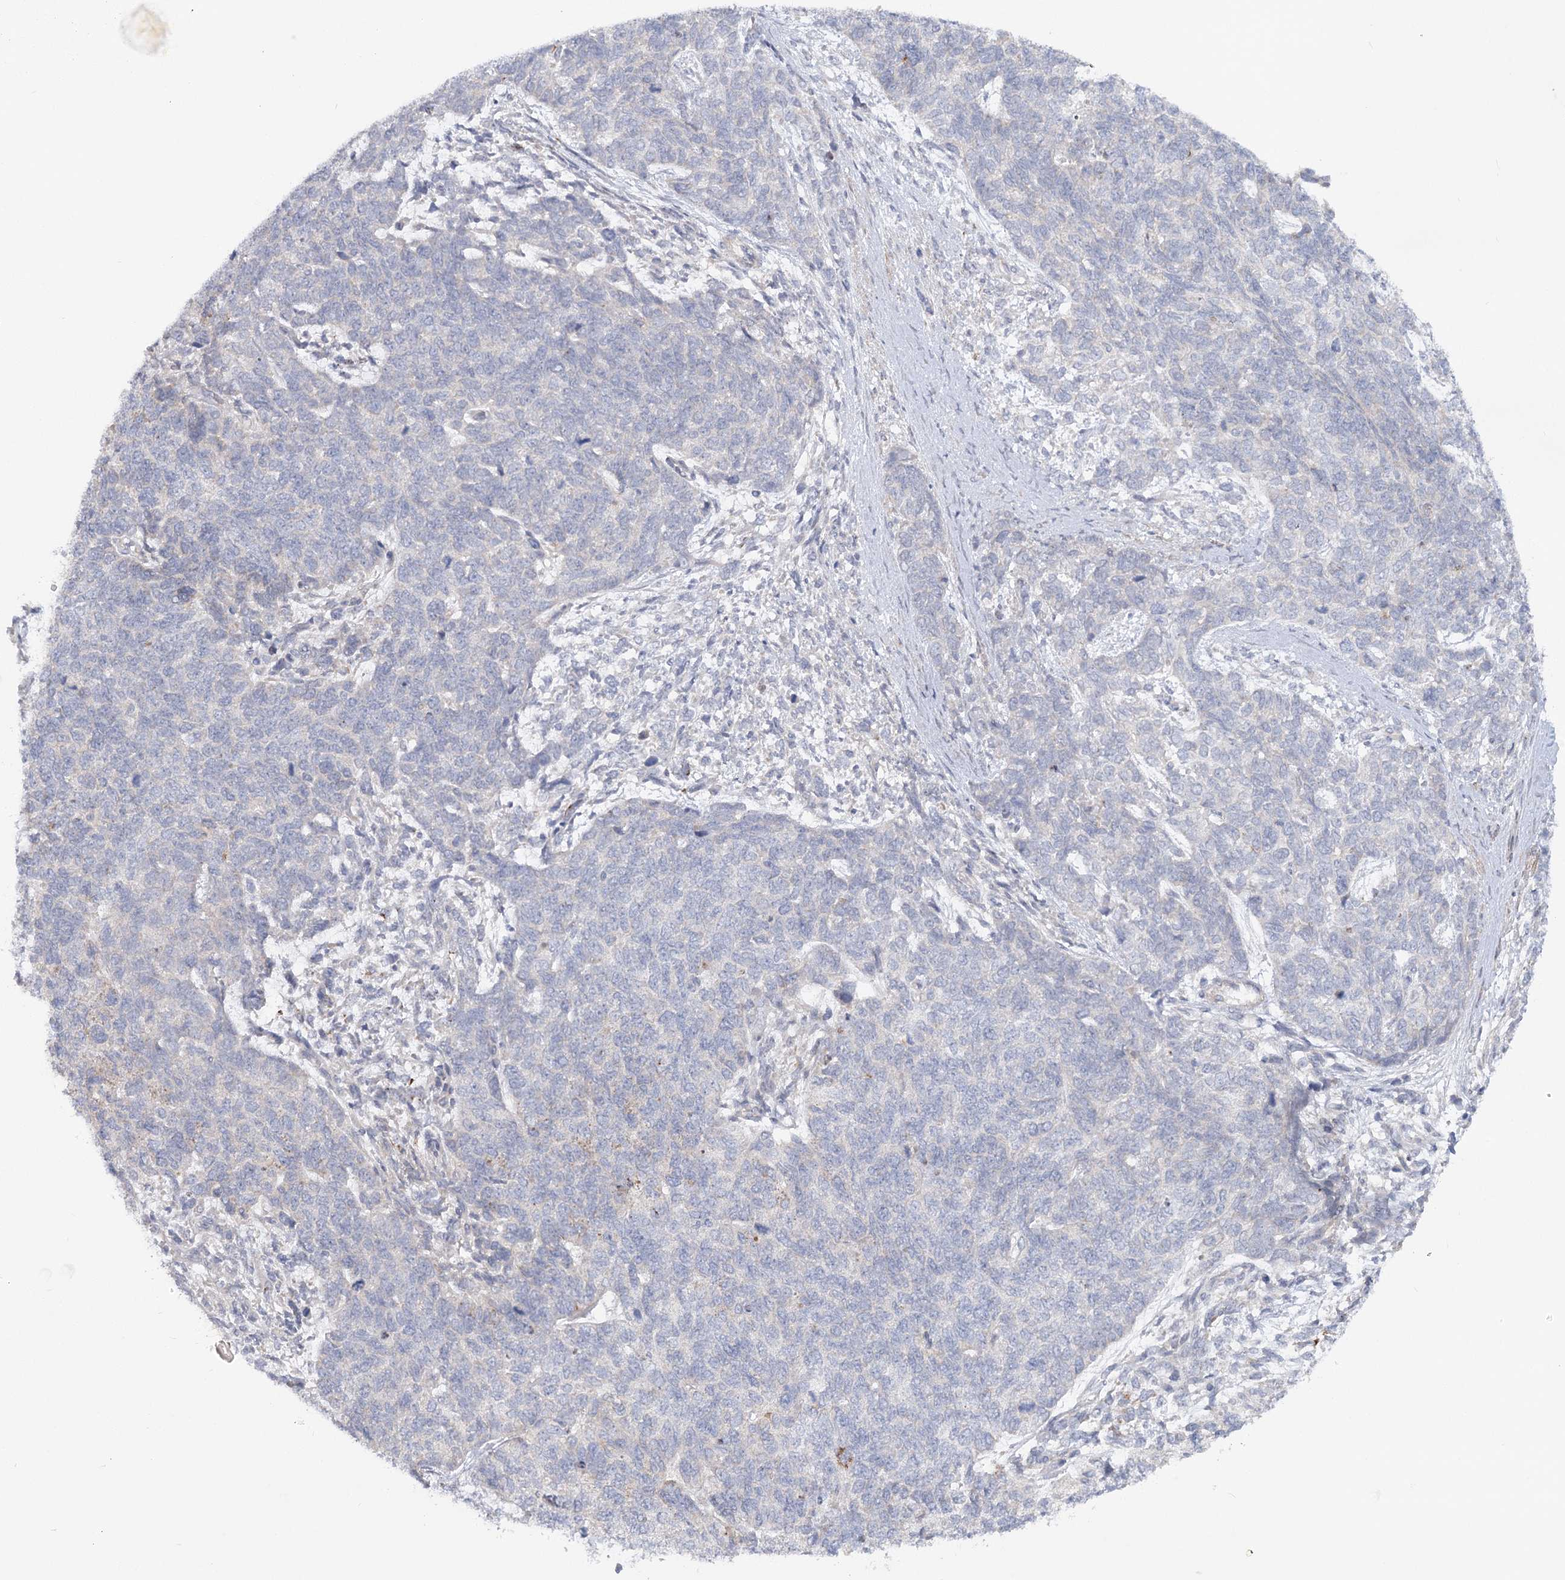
{"staining": {"intensity": "negative", "quantity": "none", "location": "none"}, "tissue": "cervical cancer", "cell_type": "Tumor cells", "image_type": "cancer", "snomed": [{"axis": "morphology", "description": "Squamous cell carcinoma, NOS"}, {"axis": "topography", "description": "Cervix"}], "caption": "Tumor cells are negative for protein expression in human cervical cancer (squamous cell carcinoma).", "gene": "SCN11A", "patient": {"sex": "female", "age": 63}}